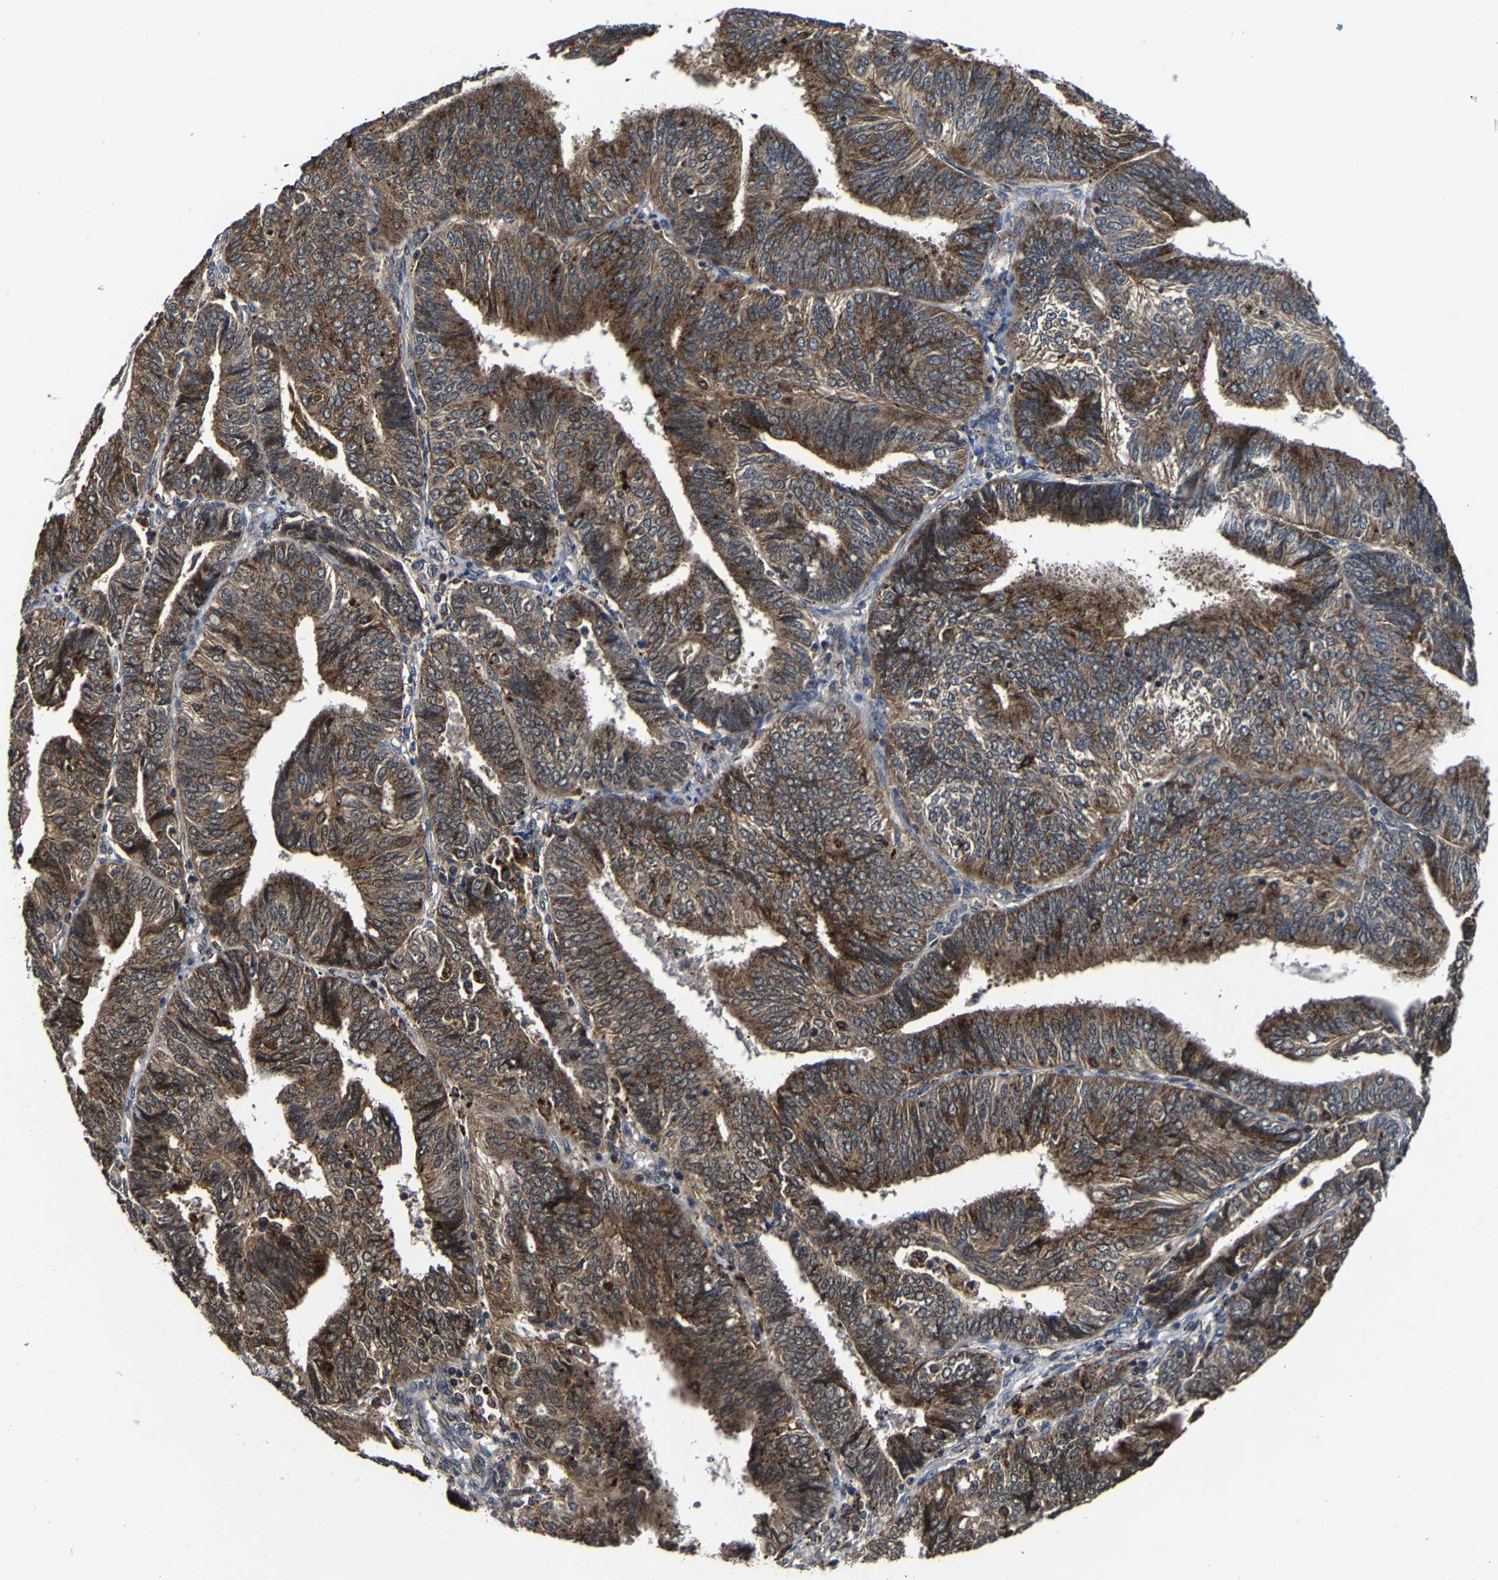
{"staining": {"intensity": "moderate", "quantity": ">75%", "location": "cytoplasmic/membranous"}, "tissue": "endometrial cancer", "cell_type": "Tumor cells", "image_type": "cancer", "snomed": [{"axis": "morphology", "description": "Adenocarcinoma, NOS"}, {"axis": "topography", "description": "Endometrium"}], "caption": "A brown stain labels moderate cytoplasmic/membranous staining of a protein in adenocarcinoma (endometrial) tumor cells. Ihc stains the protein in brown and the nuclei are stained blue.", "gene": "ZCCHC7", "patient": {"sex": "female", "age": 58}}